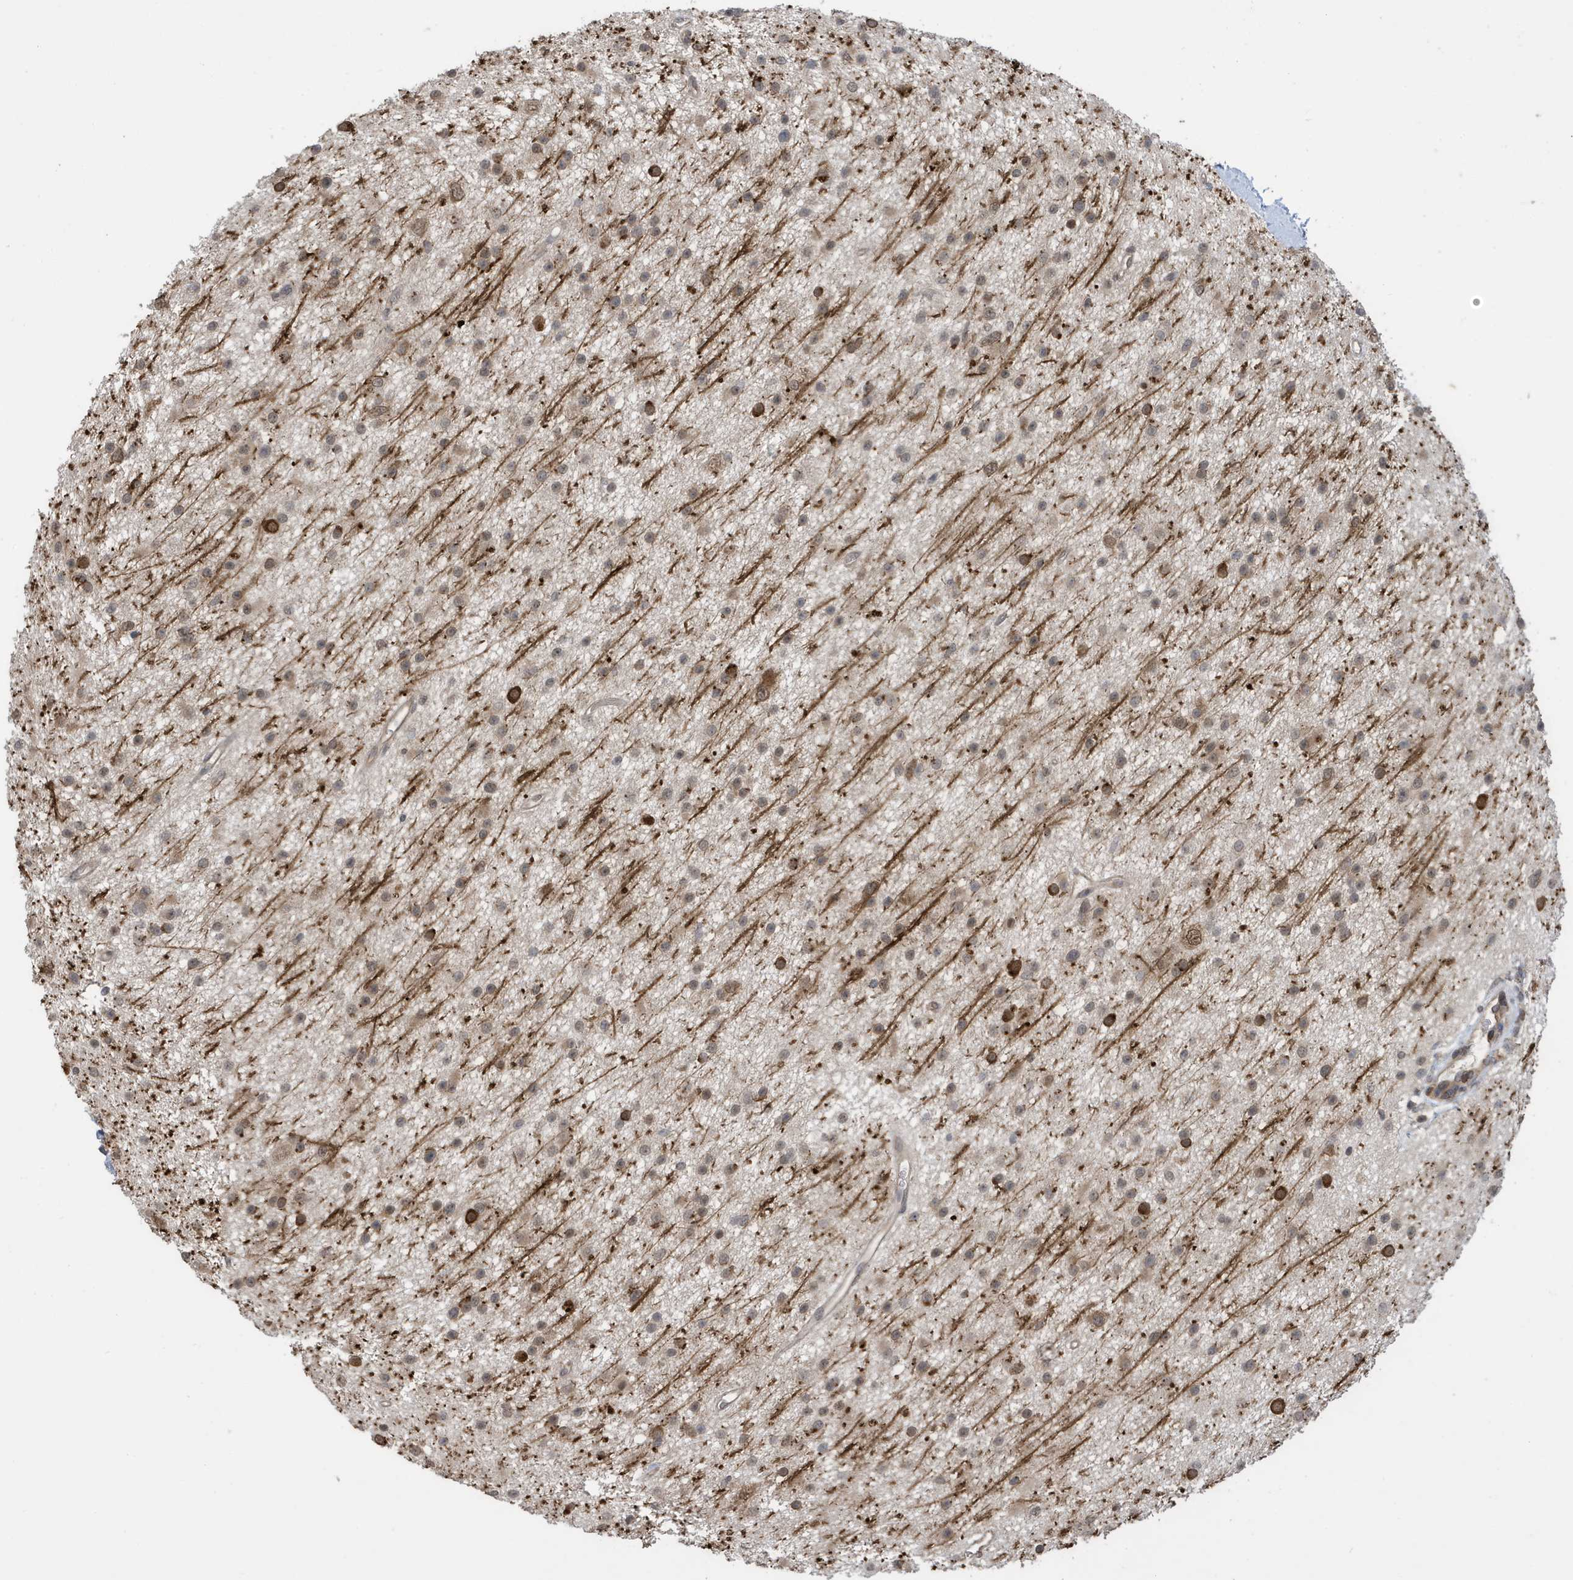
{"staining": {"intensity": "moderate", "quantity": "<25%", "location": "nuclear"}, "tissue": "glioma", "cell_type": "Tumor cells", "image_type": "cancer", "snomed": [{"axis": "morphology", "description": "Glioma, malignant, Low grade"}, {"axis": "topography", "description": "Cerebral cortex"}], "caption": "Human malignant glioma (low-grade) stained with a brown dye displays moderate nuclear positive positivity in about <25% of tumor cells.", "gene": "UBQLN1", "patient": {"sex": "female", "age": 39}}